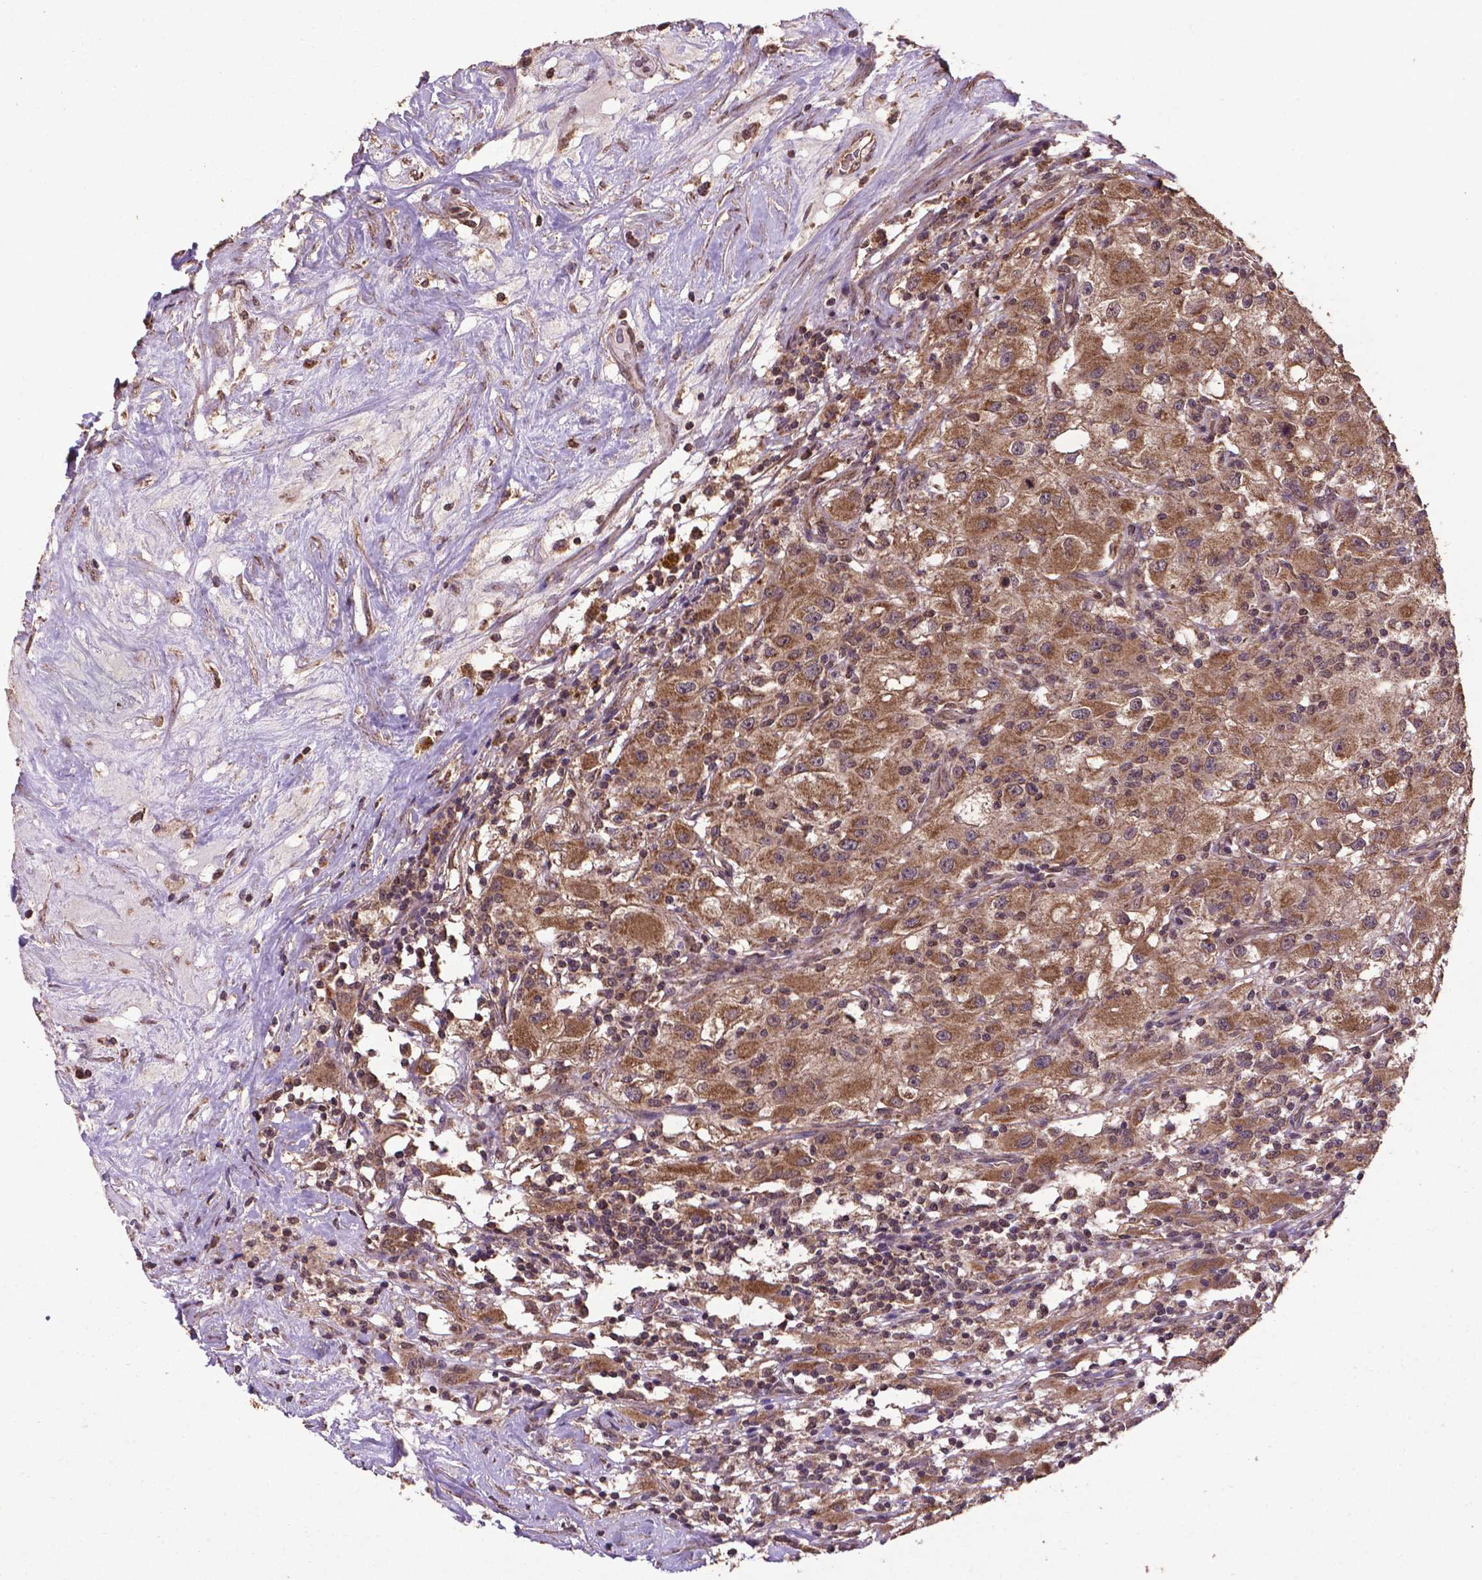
{"staining": {"intensity": "moderate", "quantity": ">75%", "location": "cytoplasmic/membranous,nuclear"}, "tissue": "renal cancer", "cell_type": "Tumor cells", "image_type": "cancer", "snomed": [{"axis": "morphology", "description": "Adenocarcinoma, NOS"}, {"axis": "topography", "description": "Kidney"}], "caption": "This is an image of immunohistochemistry staining of renal adenocarcinoma, which shows moderate staining in the cytoplasmic/membranous and nuclear of tumor cells.", "gene": "DCAF1", "patient": {"sex": "female", "age": 67}}